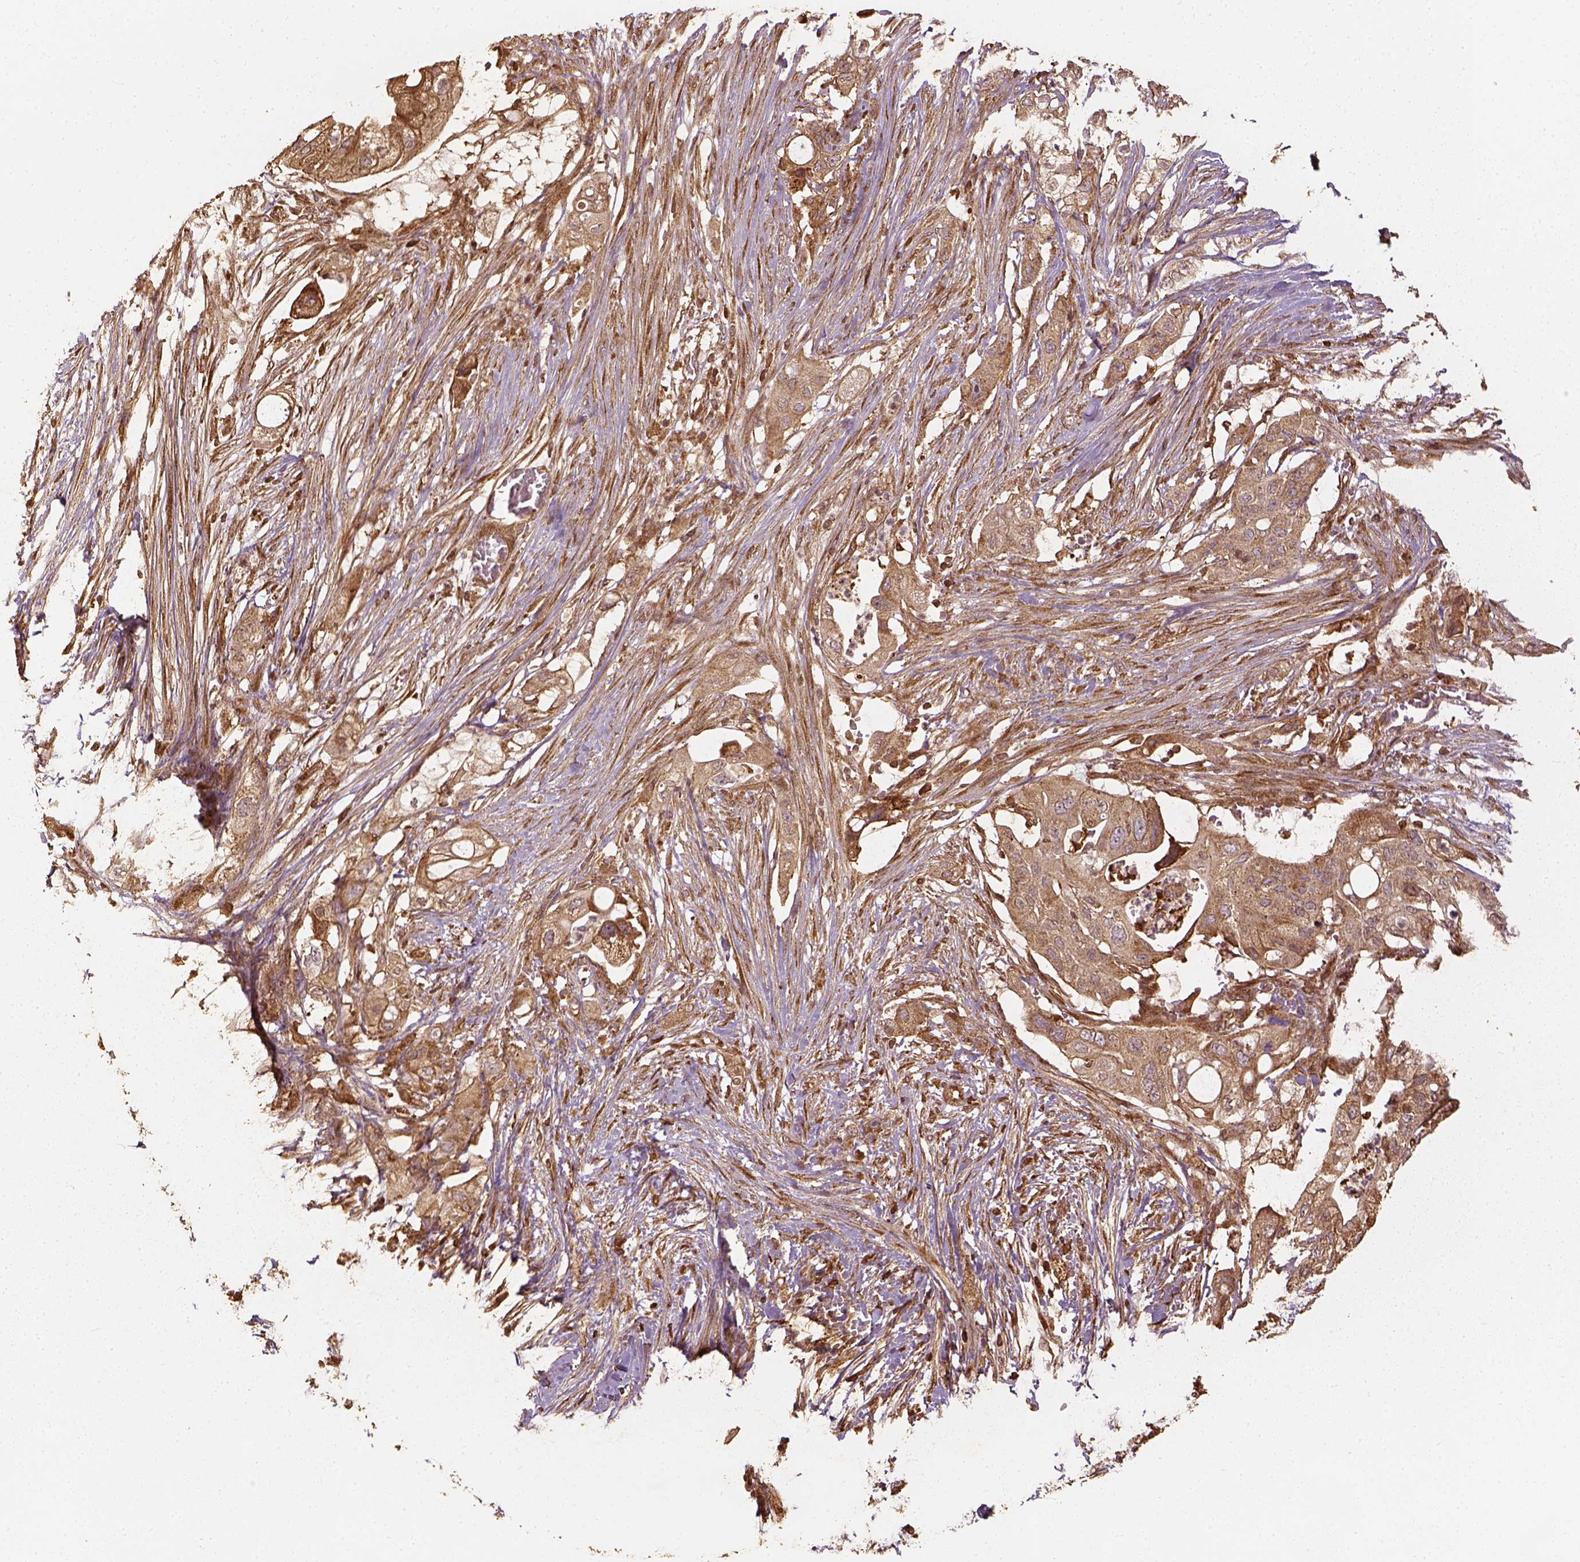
{"staining": {"intensity": "moderate", "quantity": ">75%", "location": "cytoplasmic/membranous"}, "tissue": "pancreatic cancer", "cell_type": "Tumor cells", "image_type": "cancer", "snomed": [{"axis": "morphology", "description": "Adenocarcinoma, NOS"}, {"axis": "topography", "description": "Pancreas"}], "caption": "Human pancreatic adenocarcinoma stained with a brown dye exhibits moderate cytoplasmic/membranous positive staining in about >75% of tumor cells.", "gene": "VEGFA", "patient": {"sex": "female", "age": 72}}